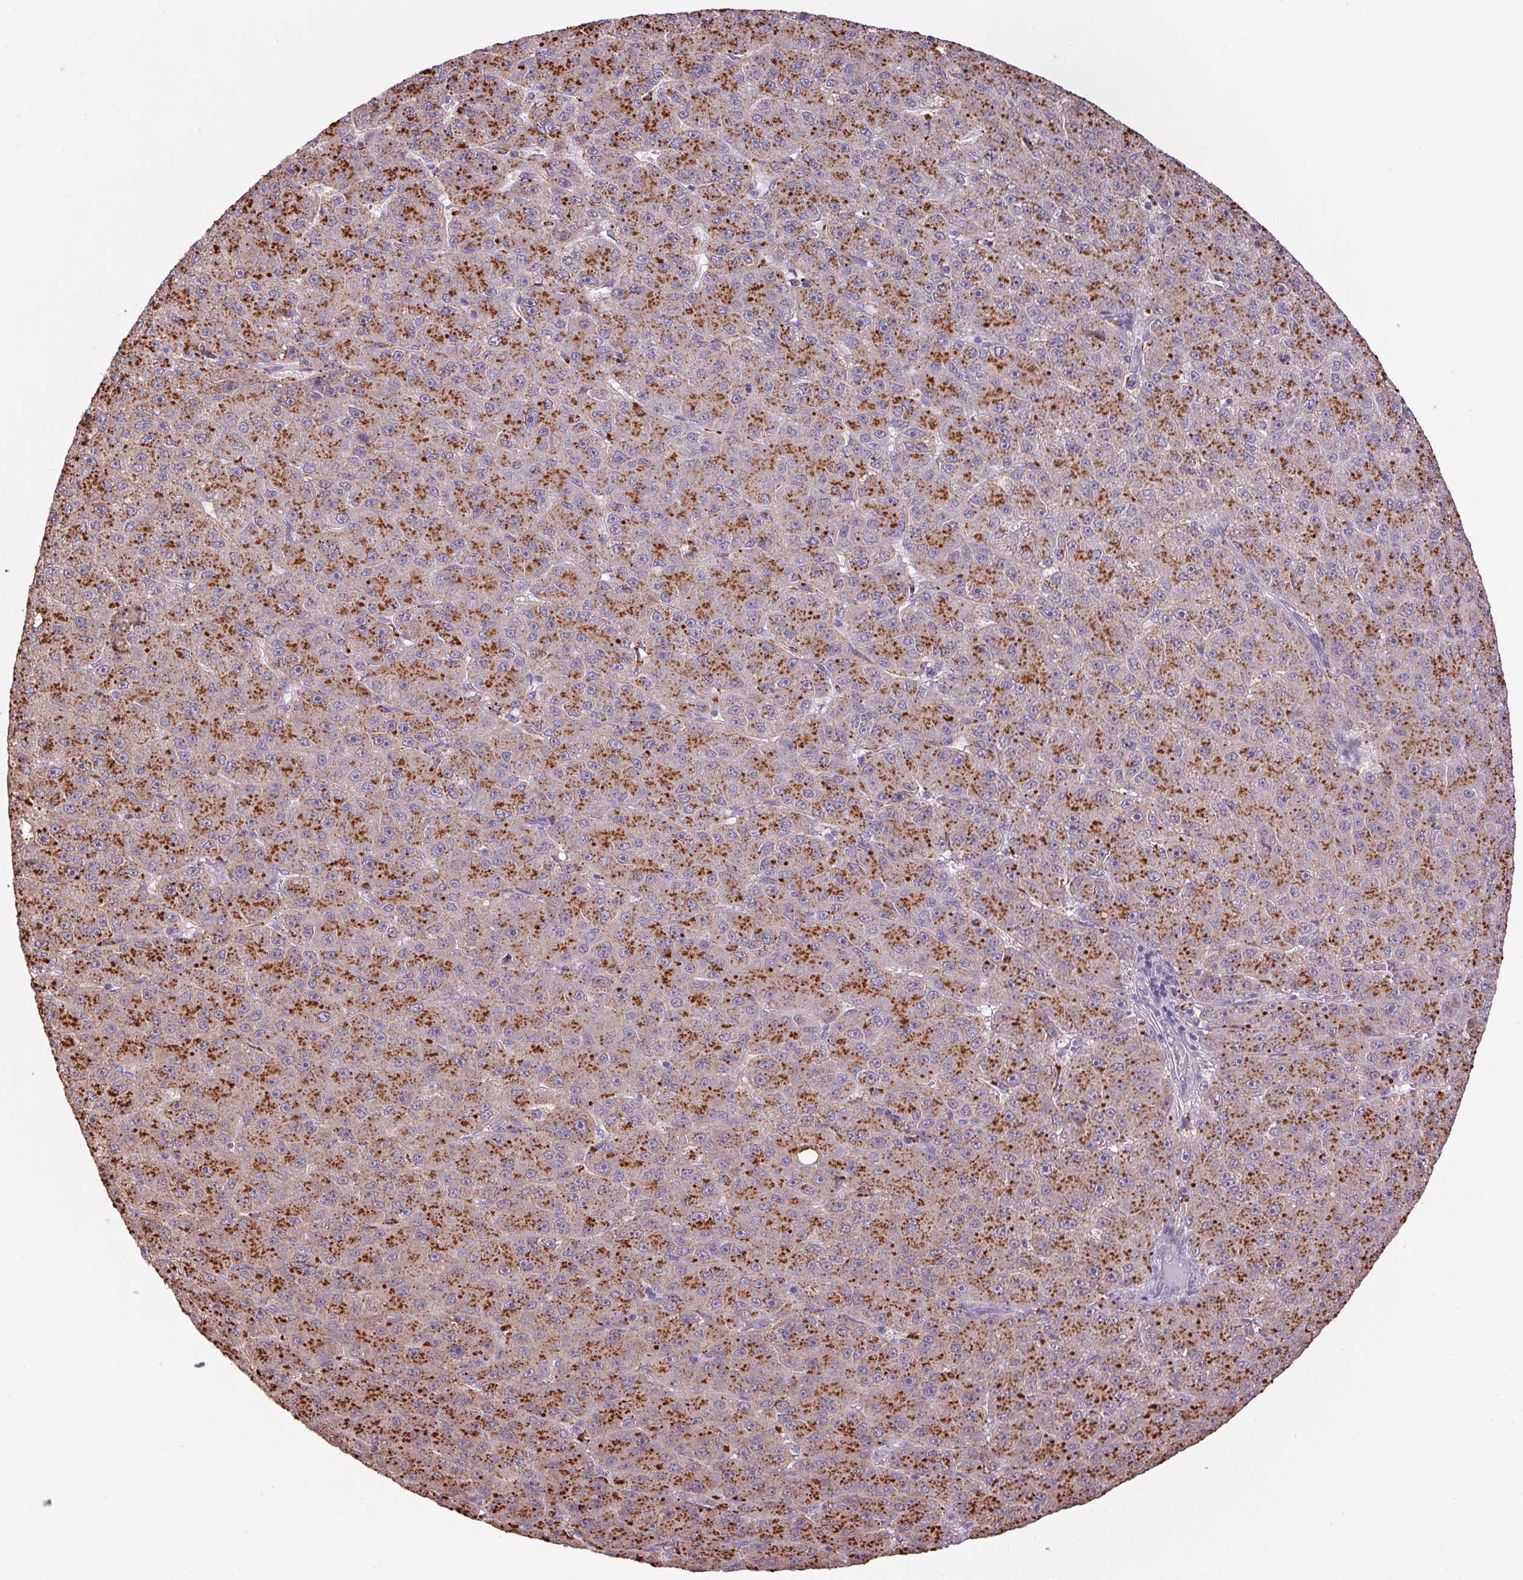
{"staining": {"intensity": "strong", "quantity": "25%-75%", "location": "cytoplasmic/membranous"}, "tissue": "liver cancer", "cell_type": "Tumor cells", "image_type": "cancer", "snomed": [{"axis": "morphology", "description": "Carcinoma, Hepatocellular, NOS"}, {"axis": "topography", "description": "Liver"}], "caption": "A brown stain highlights strong cytoplasmic/membranous expression of a protein in liver cancer (hepatocellular carcinoma) tumor cells.", "gene": "ADH5", "patient": {"sex": "male", "age": 67}}